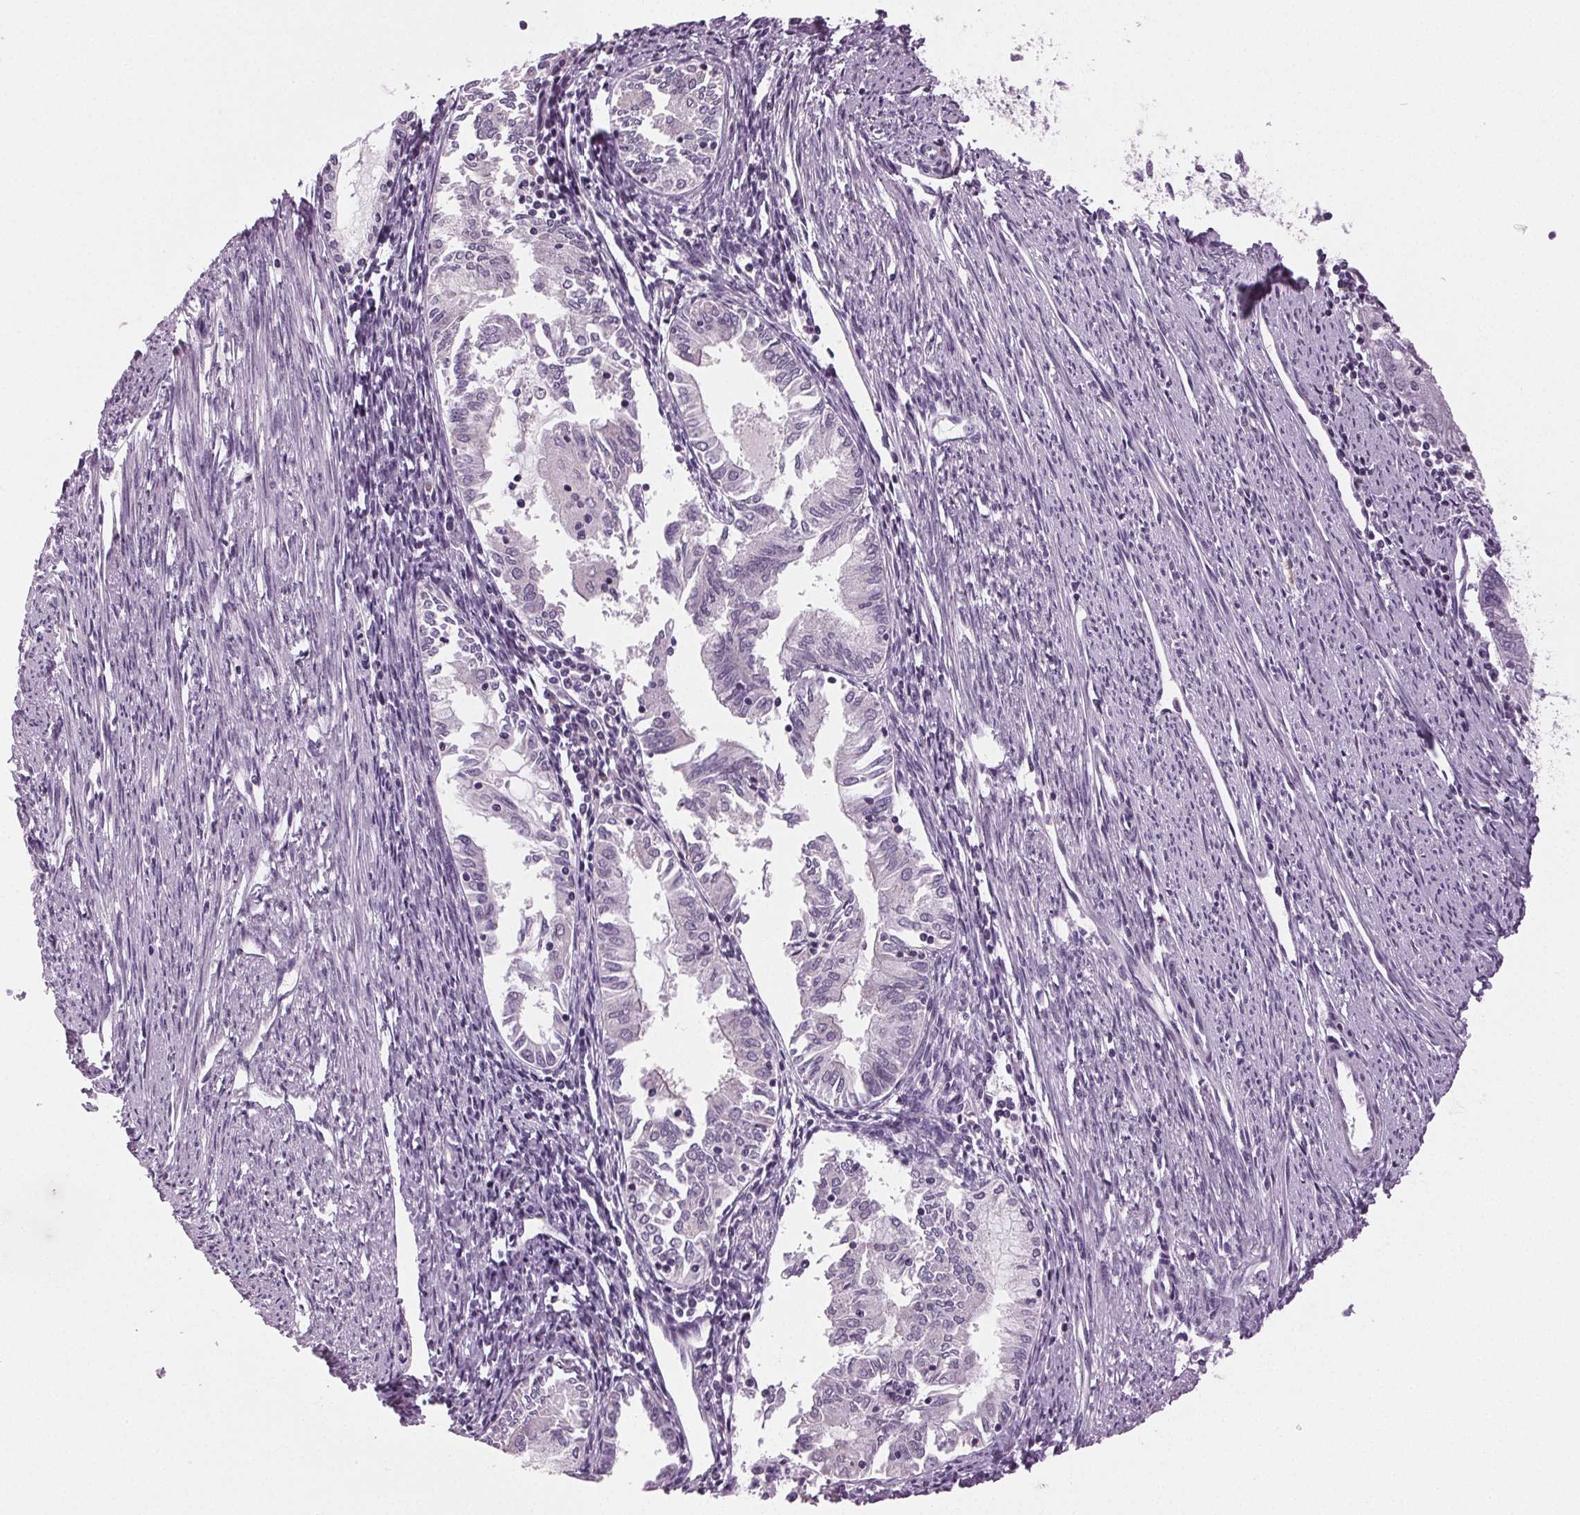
{"staining": {"intensity": "negative", "quantity": "none", "location": "none"}, "tissue": "endometrial cancer", "cell_type": "Tumor cells", "image_type": "cancer", "snomed": [{"axis": "morphology", "description": "Adenocarcinoma, NOS"}, {"axis": "topography", "description": "Endometrium"}], "caption": "The immunohistochemistry (IHC) photomicrograph has no significant expression in tumor cells of endometrial cancer (adenocarcinoma) tissue.", "gene": "DNAH12", "patient": {"sex": "female", "age": 79}}